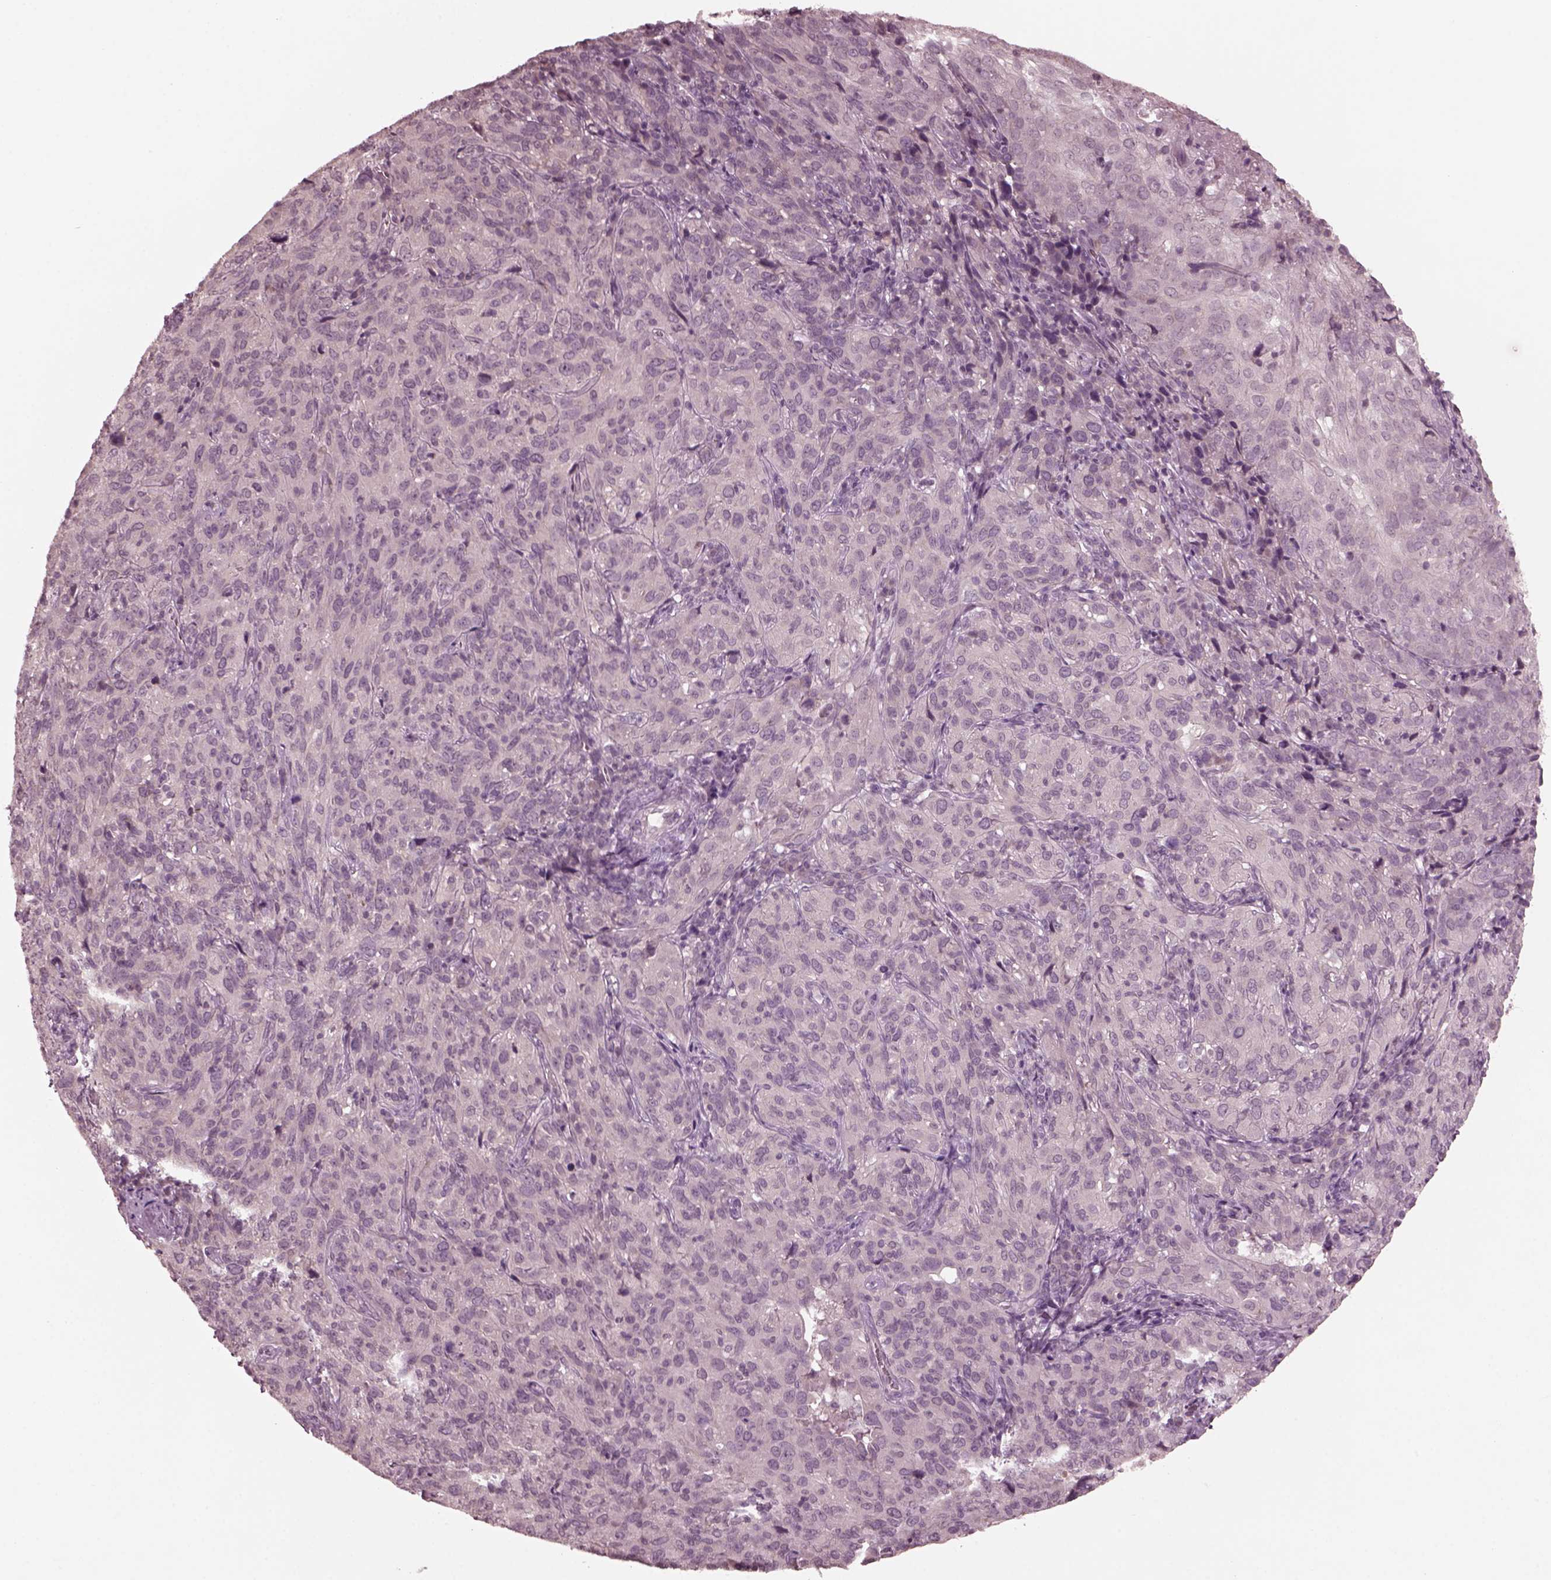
{"staining": {"intensity": "negative", "quantity": "none", "location": "none"}, "tissue": "cervical cancer", "cell_type": "Tumor cells", "image_type": "cancer", "snomed": [{"axis": "morphology", "description": "Squamous cell carcinoma, NOS"}, {"axis": "topography", "description": "Cervix"}], "caption": "This is an IHC image of cervical cancer (squamous cell carcinoma). There is no staining in tumor cells.", "gene": "RGS7", "patient": {"sex": "female", "age": 51}}